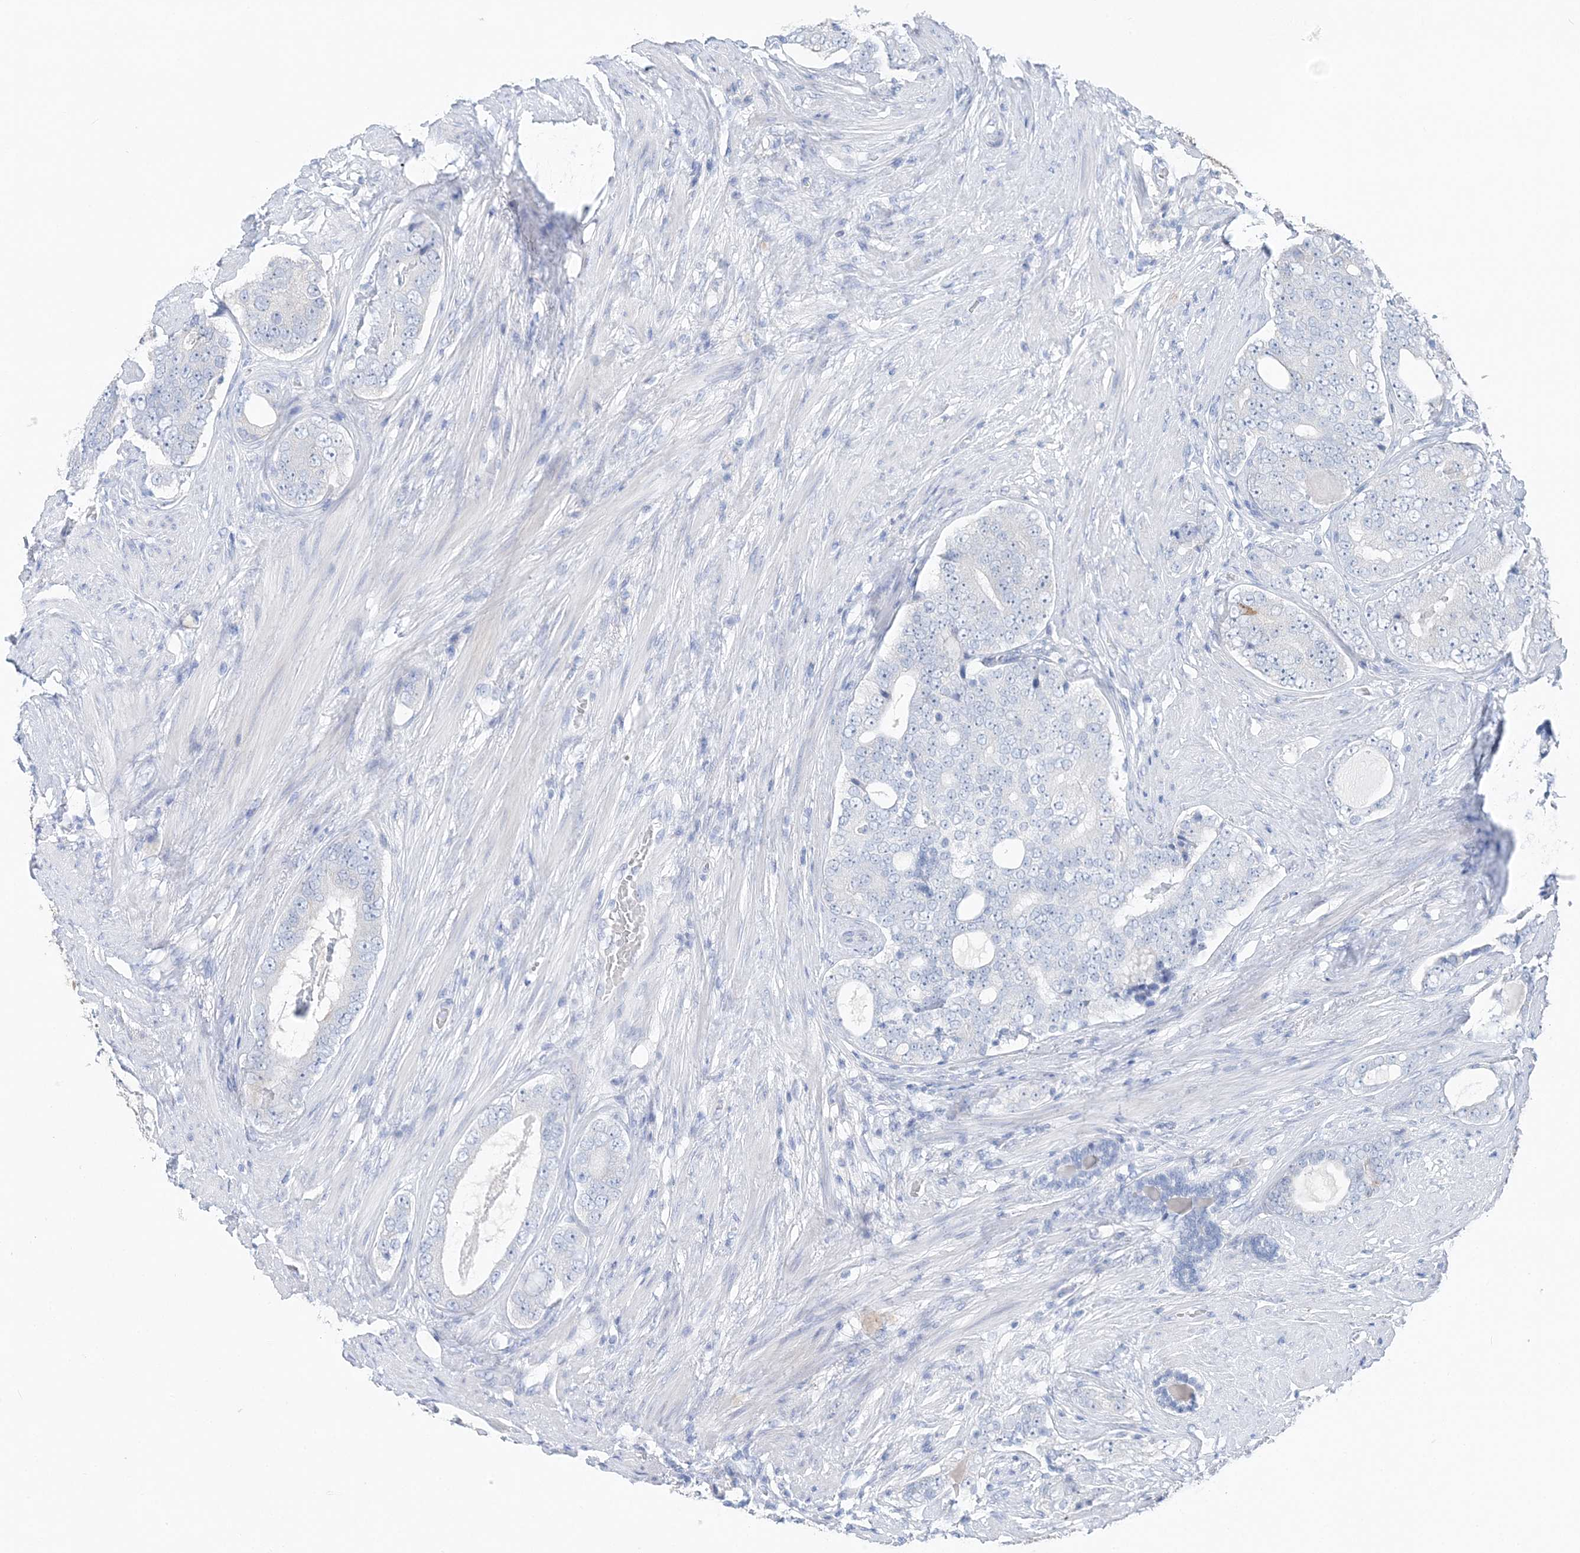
{"staining": {"intensity": "negative", "quantity": "none", "location": "none"}, "tissue": "prostate cancer", "cell_type": "Tumor cells", "image_type": "cancer", "snomed": [{"axis": "morphology", "description": "Adenocarcinoma, High grade"}, {"axis": "topography", "description": "Prostate"}], "caption": "The photomicrograph demonstrates no significant positivity in tumor cells of adenocarcinoma (high-grade) (prostate).", "gene": "HMGCS1", "patient": {"sex": "male", "age": 56}}